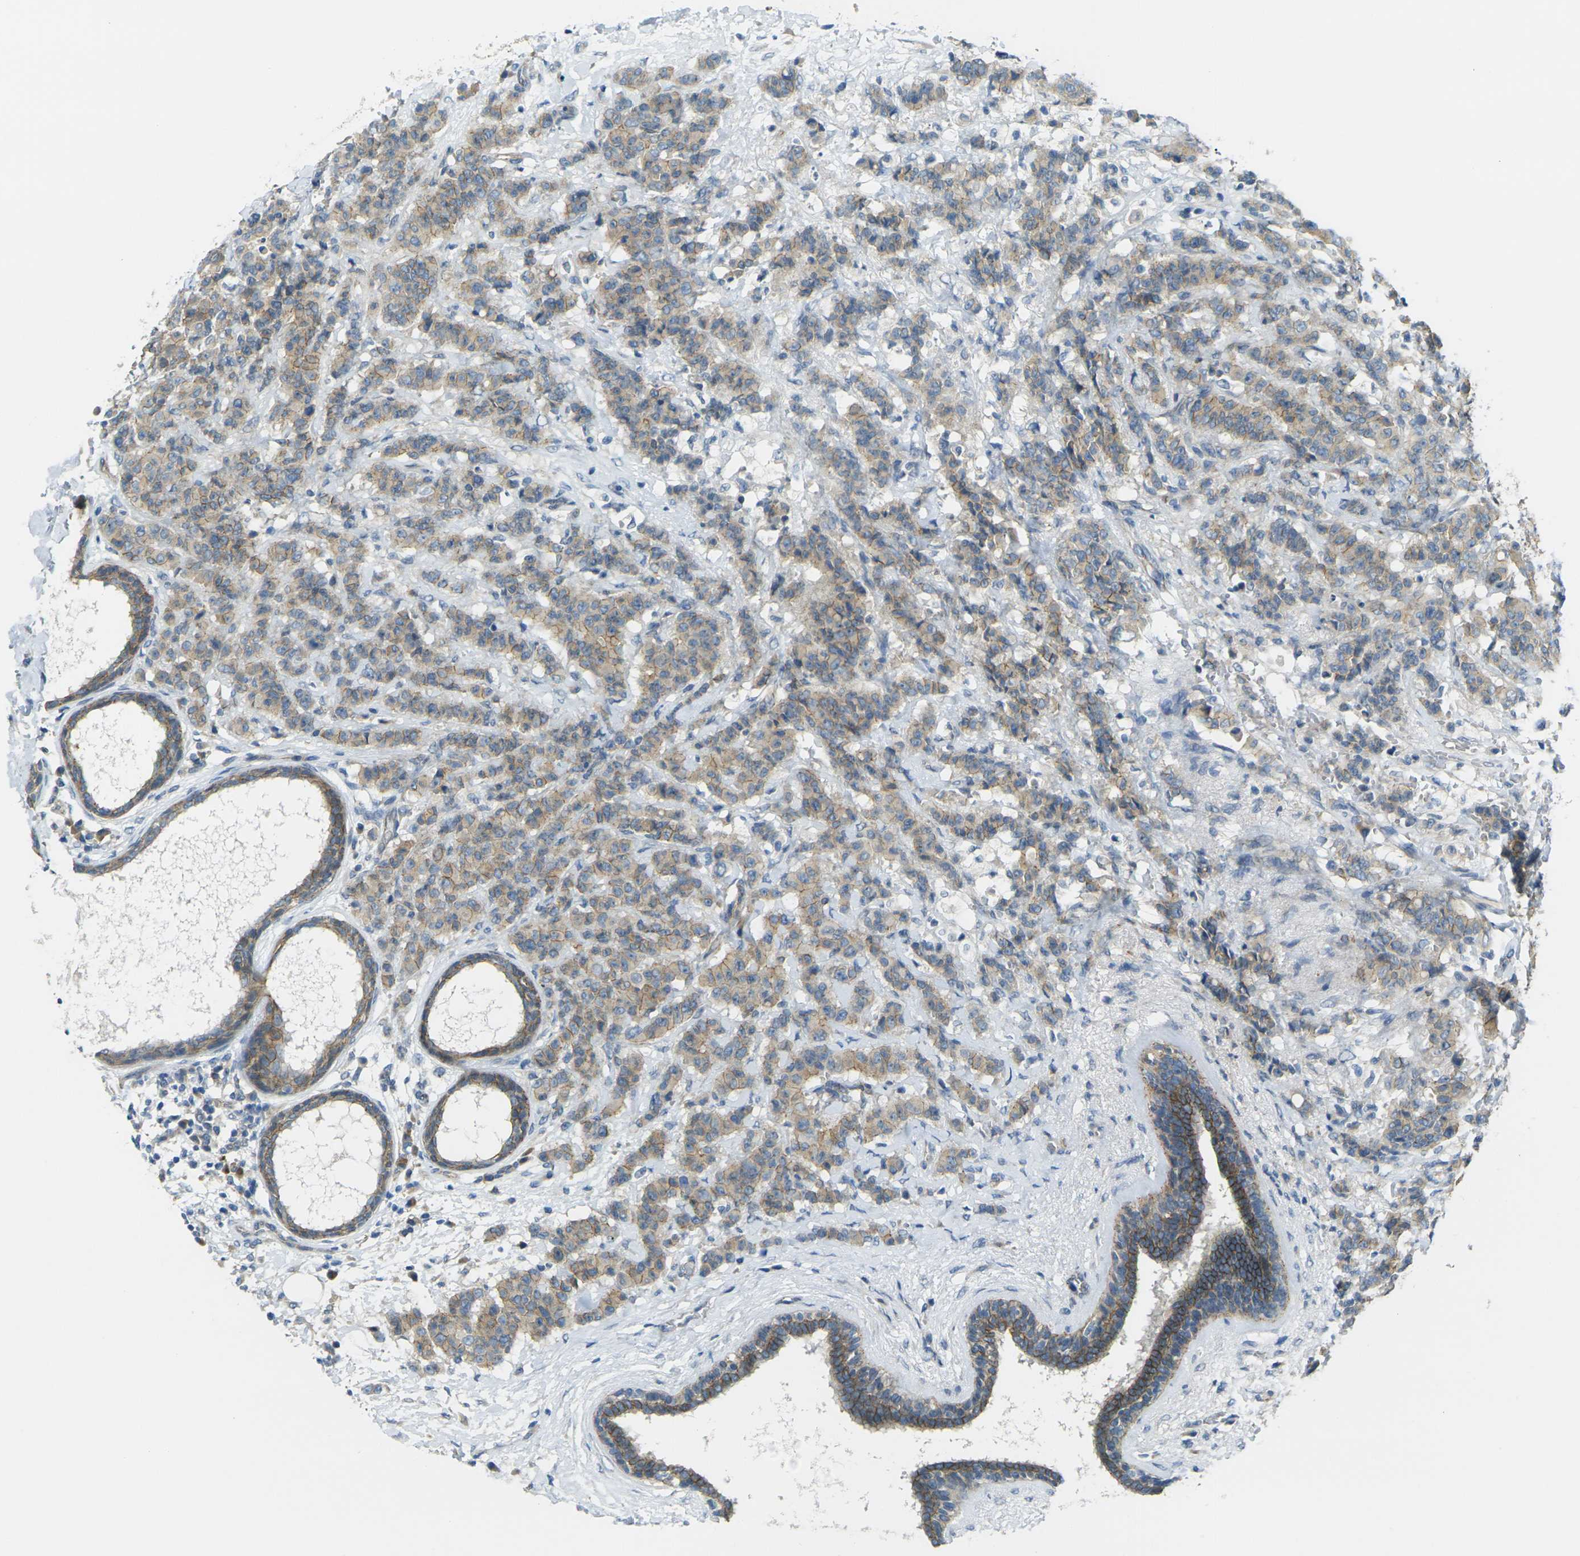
{"staining": {"intensity": "moderate", "quantity": ">75%", "location": "cytoplasmic/membranous"}, "tissue": "breast cancer", "cell_type": "Tumor cells", "image_type": "cancer", "snomed": [{"axis": "morphology", "description": "Duct carcinoma"}, {"axis": "topography", "description": "Breast"}], "caption": "Brown immunohistochemical staining in human invasive ductal carcinoma (breast) displays moderate cytoplasmic/membranous positivity in approximately >75% of tumor cells.", "gene": "RHBDD1", "patient": {"sex": "female", "age": 40}}